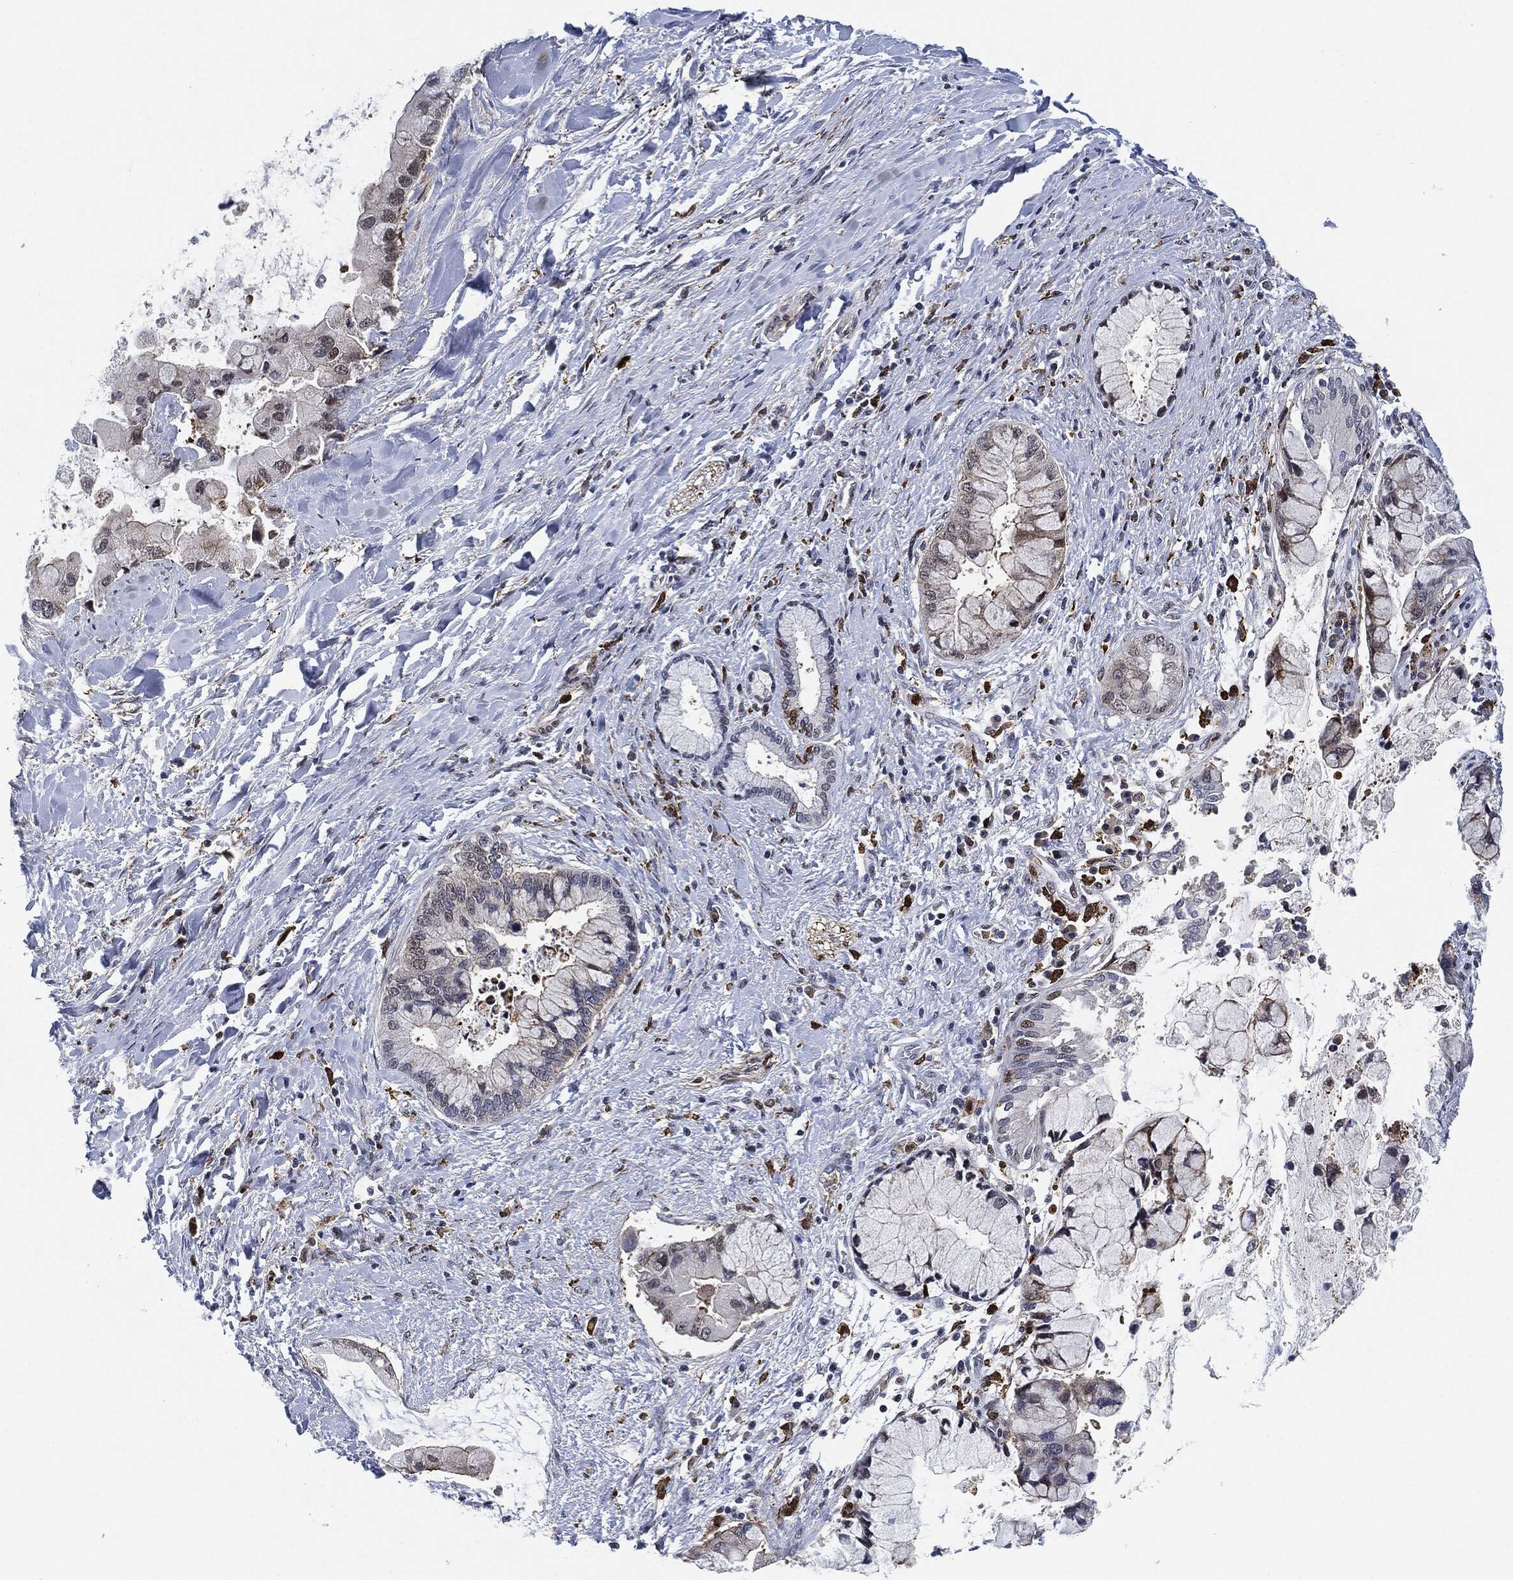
{"staining": {"intensity": "weak", "quantity": "<25%", "location": "nuclear"}, "tissue": "liver cancer", "cell_type": "Tumor cells", "image_type": "cancer", "snomed": [{"axis": "morphology", "description": "Normal tissue, NOS"}, {"axis": "morphology", "description": "Cholangiocarcinoma"}, {"axis": "topography", "description": "Liver"}, {"axis": "topography", "description": "Peripheral nerve tissue"}], "caption": "Photomicrograph shows no significant protein positivity in tumor cells of liver cancer. (DAB immunohistochemistry (IHC) visualized using brightfield microscopy, high magnification).", "gene": "NANOS3", "patient": {"sex": "male", "age": 50}}